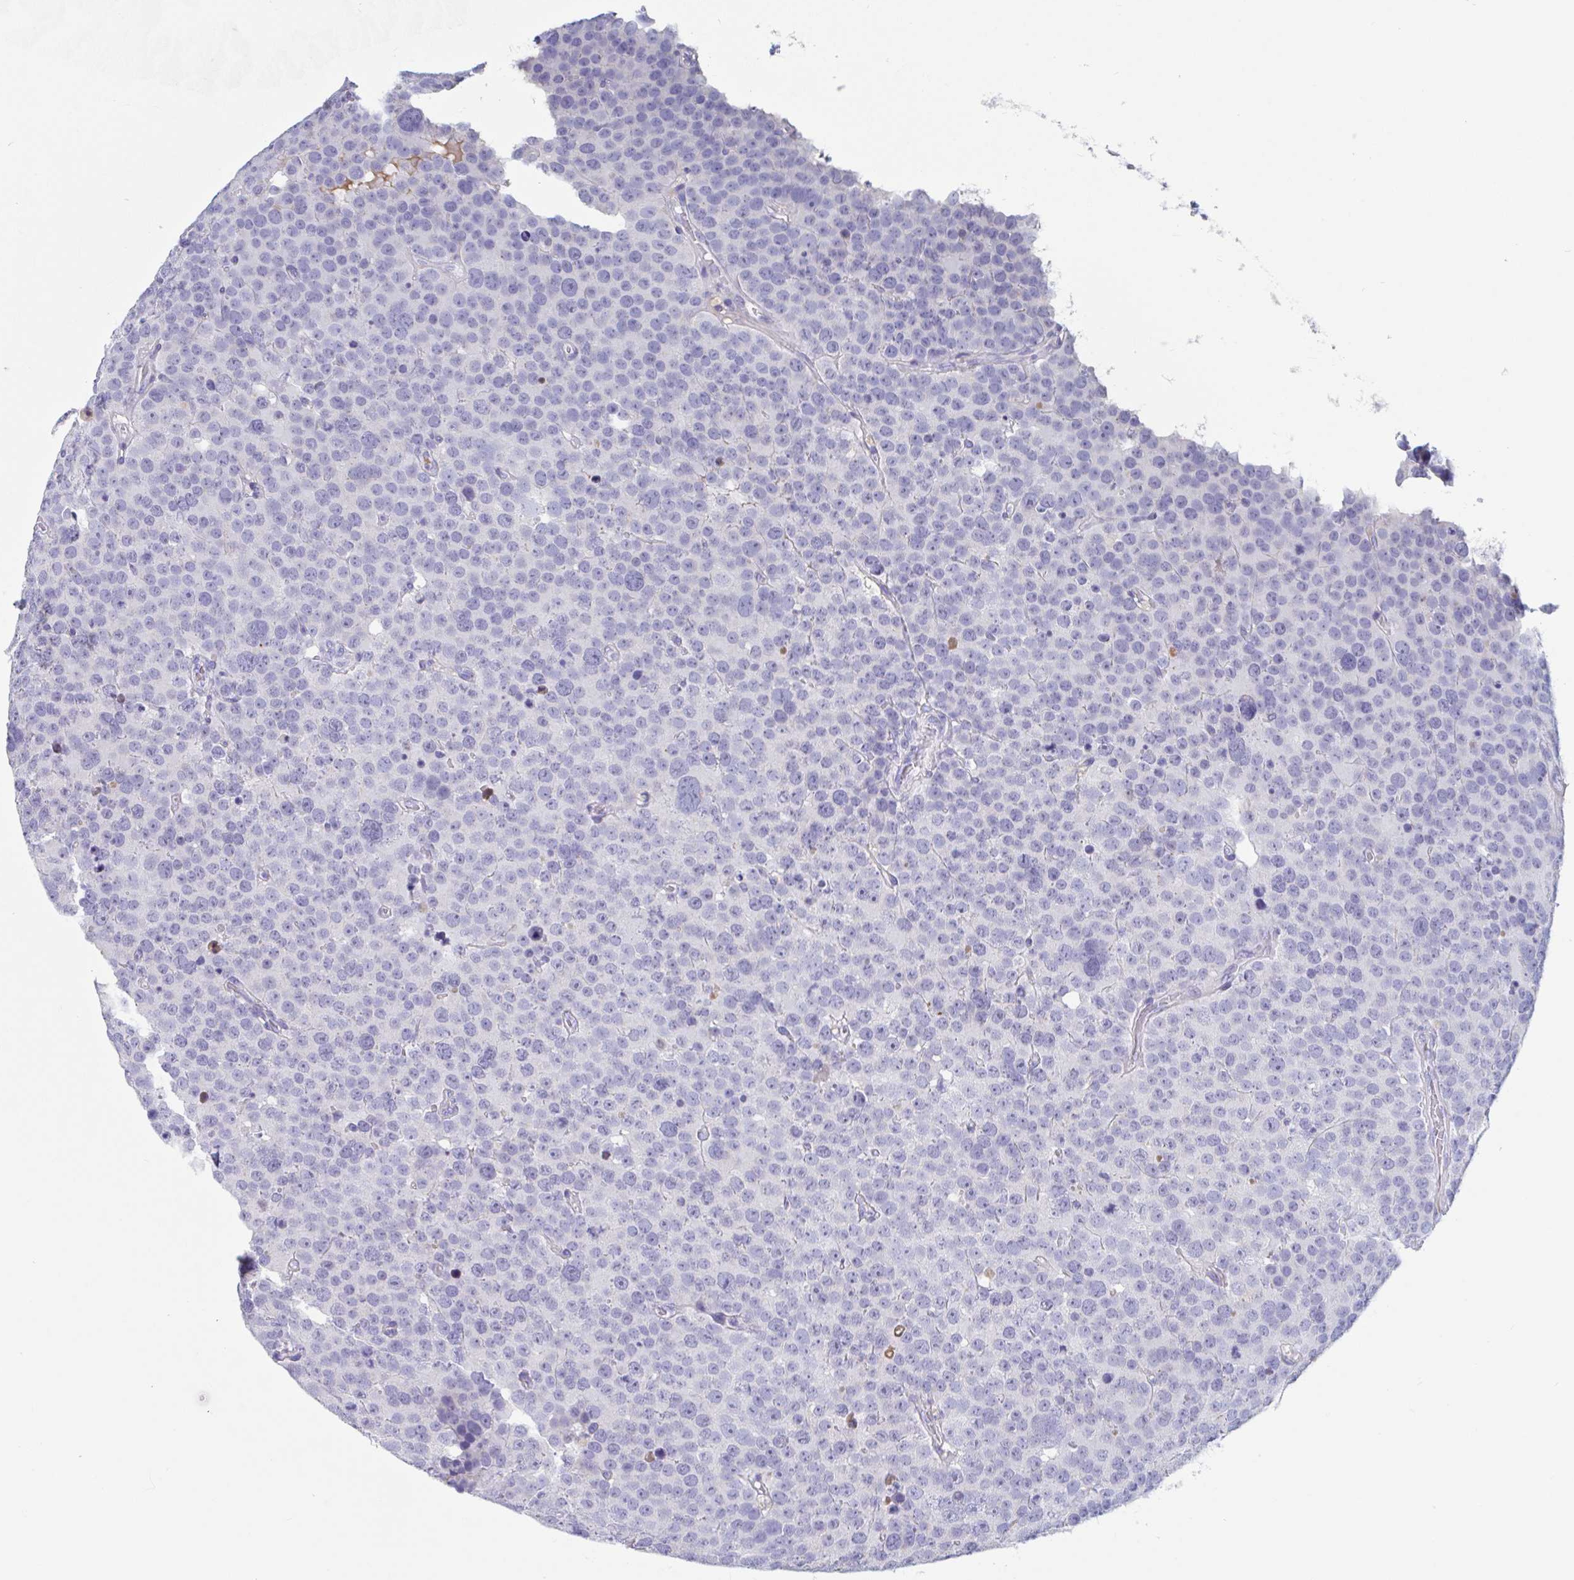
{"staining": {"intensity": "negative", "quantity": "none", "location": "none"}, "tissue": "testis cancer", "cell_type": "Tumor cells", "image_type": "cancer", "snomed": [{"axis": "morphology", "description": "Seminoma, NOS"}, {"axis": "topography", "description": "Testis"}], "caption": "High magnification brightfield microscopy of testis cancer stained with DAB (3,3'-diaminobenzidine) (brown) and counterstained with hematoxylin (blue): tumor cells show no significant expression.", "gene": "ZNHIT2", "patient": {"sex": "male", "age": 71}}